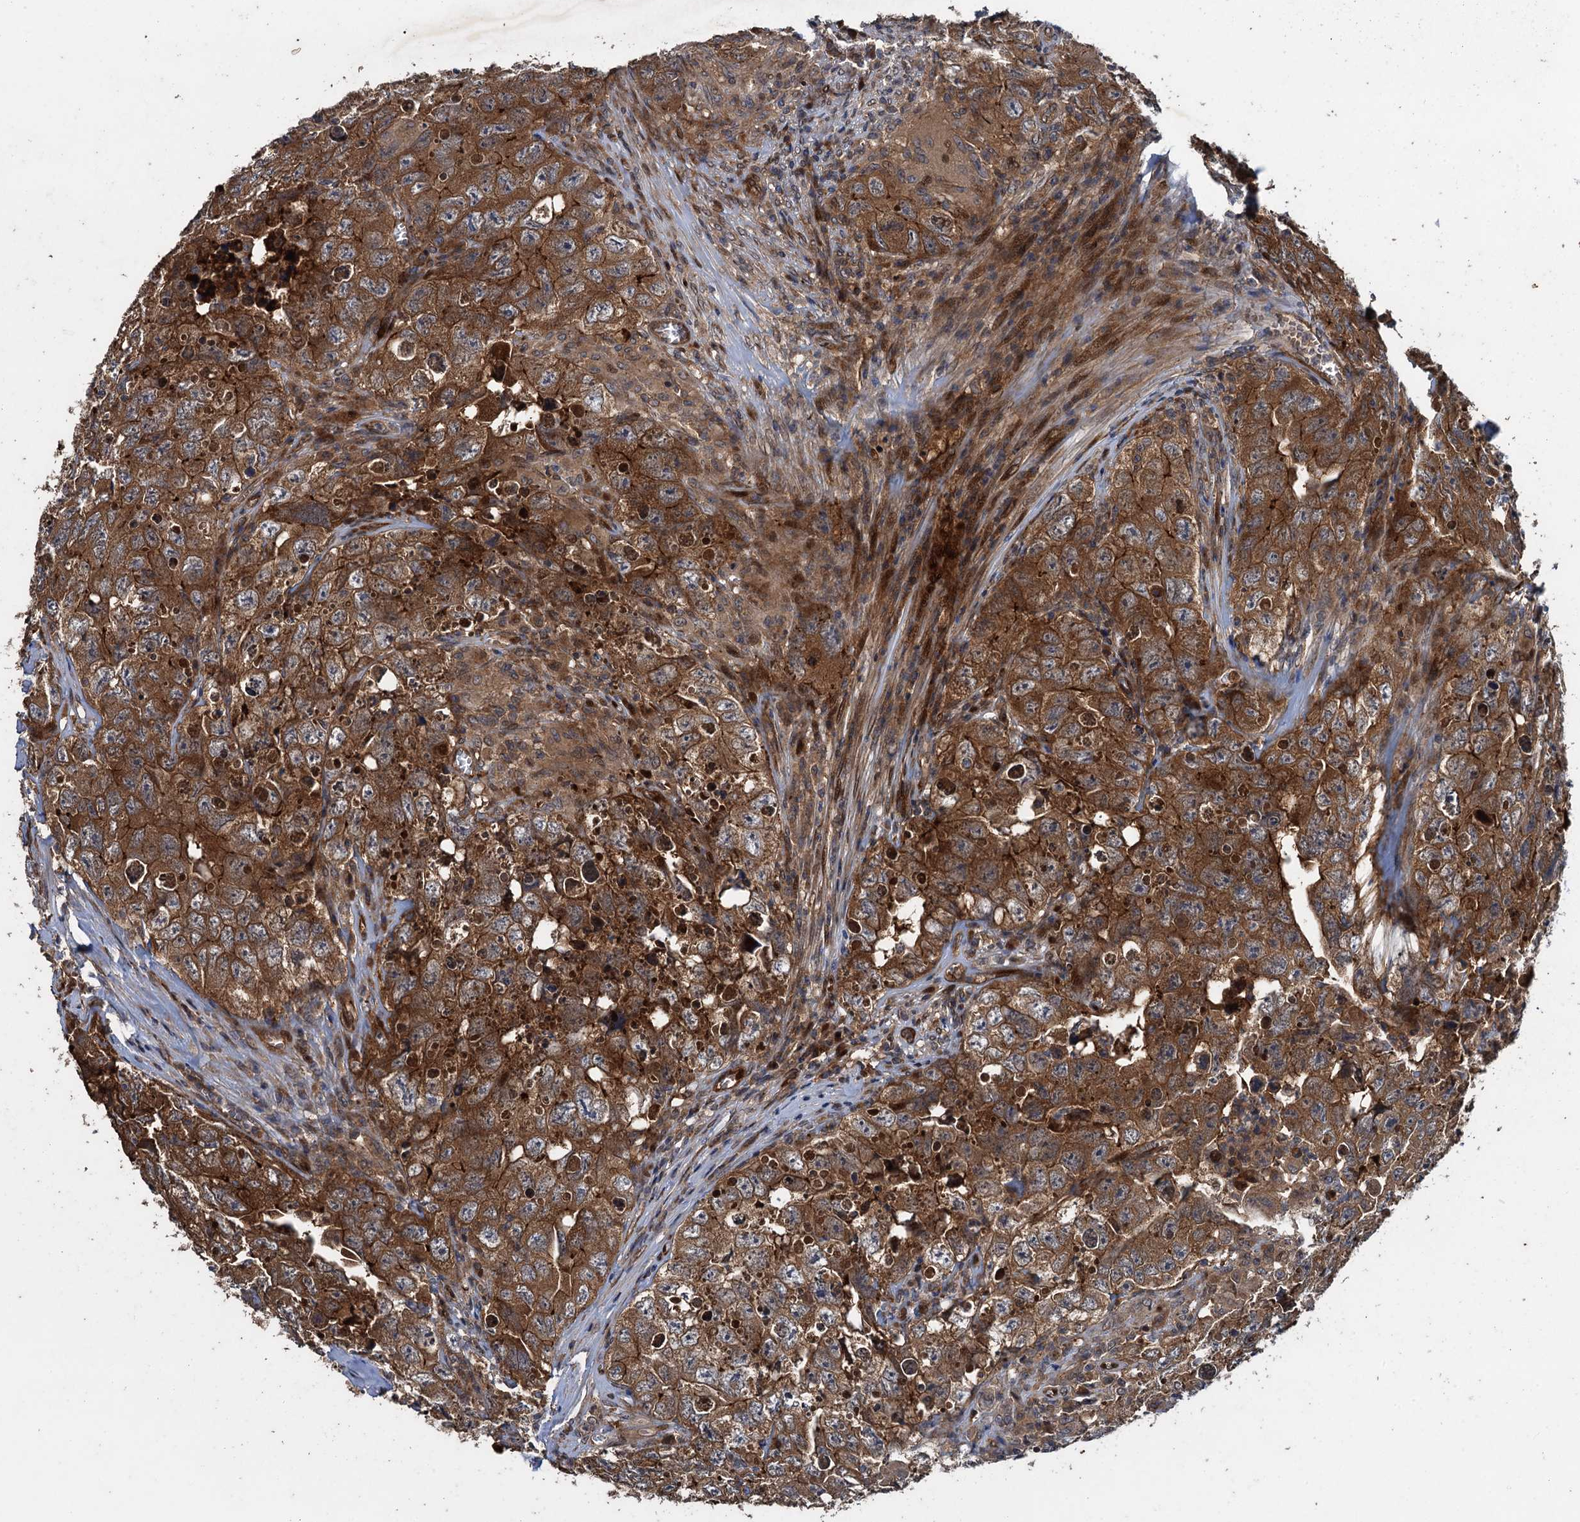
{"staining": {"intensity": "strong", "quantity": "25%-75%", "location": "cytoplasmic/membranous"}, "tissue": "testis cancer", "cell_type": "Tumor cells", "image_type": "cancer", "snomed": [{"axis": "morphology", "description": "Seminoma, NOS"}, {"axis": "morphology", "description": "Carcinoma, Embryonal, NOS"}, {"axis": "topography", "description": "Testis"}], "caption": "Immunohistochemical staining of testis cancer (seminoma) displays high levels of strong cytoplasmic/membranous protein positivity in approximately 25%-75% of tumor cells.", "gene": "RHOBTB1", "patient": {"sex": "male", "age": 43}}